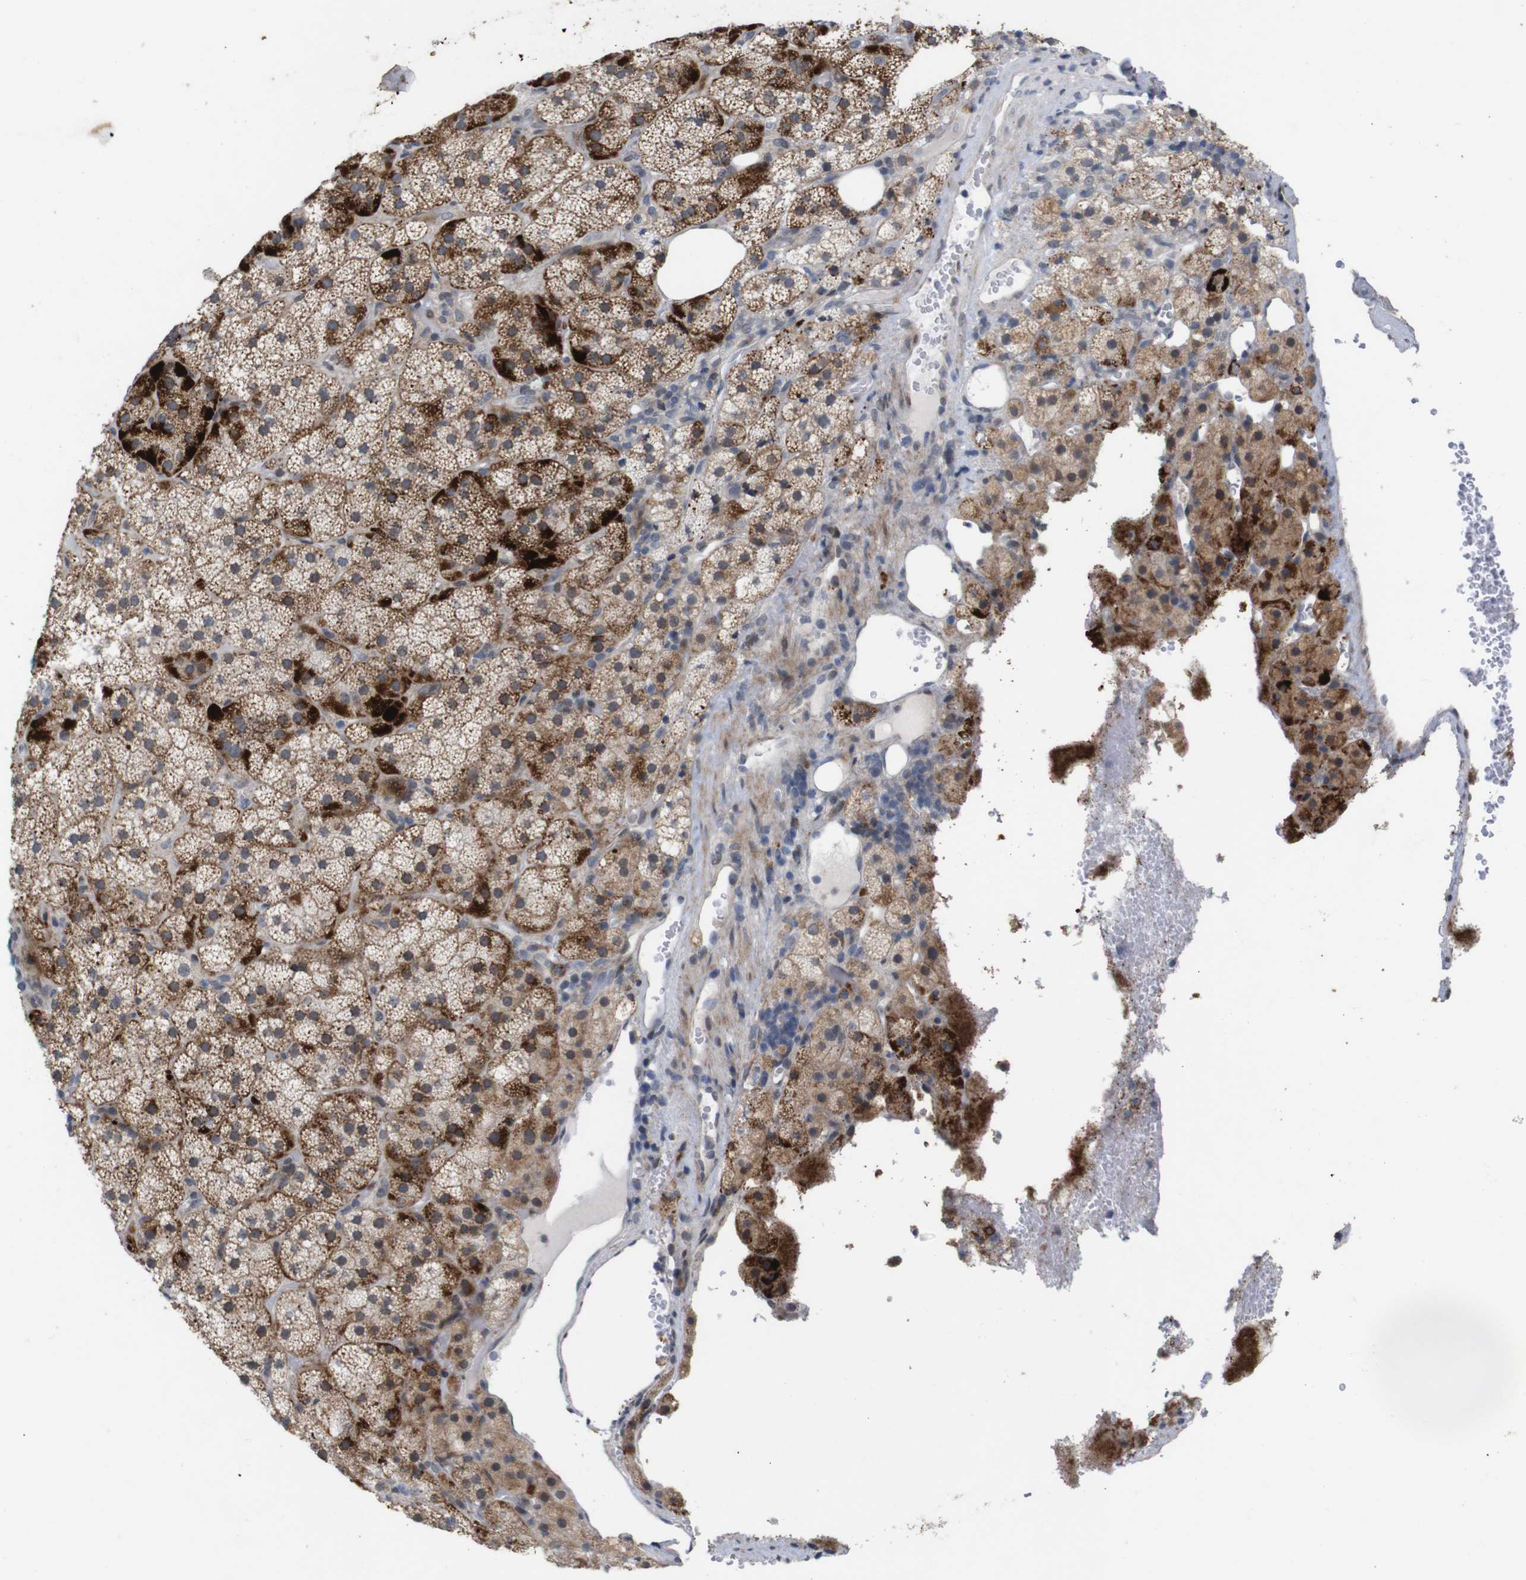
{"staining": {"intensity": "strong", "quantity": ">75%", "location": "cytoplasmic/membranous"}, "tissue": "adrenal gland", "cell_type": "Glandular cells", "image_type": "normal", "snomed": [{"axis": "morphology", "description": "Normal tissue, NOS"}, {"axis": "topography", "description": "Adrenal gland"}], "caption": "A brown stain shows strong cytoplasmic/membranous expression of a protein in glandular cells of benign human adrenal gland. Immunohistochemistry stains the protein in brown and the nuclei are stained blue.", "gene": "ATP7B", "patient": {"sex": "female", "age": 59}}